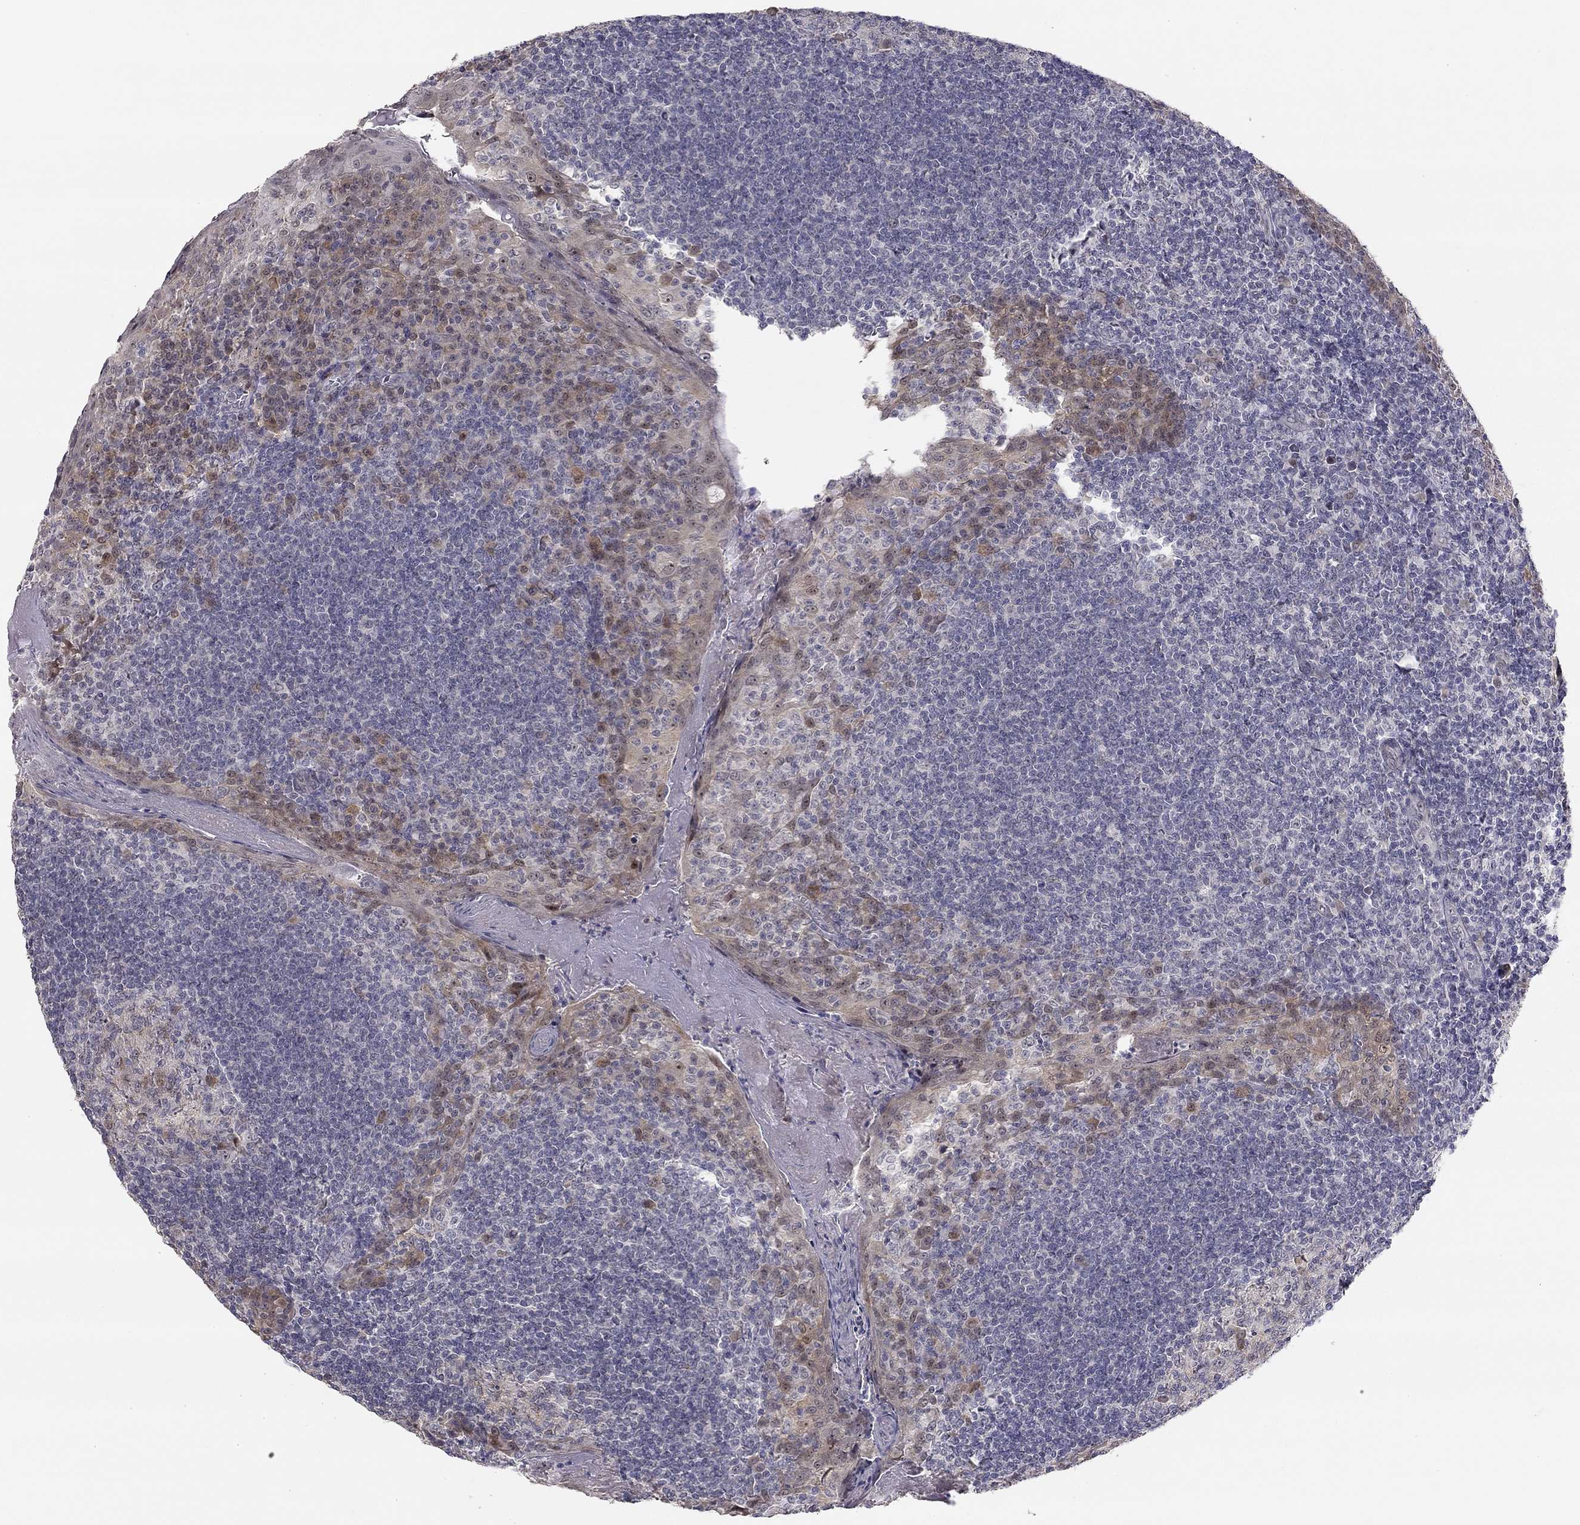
{"staining": {"intensity": "negative", "quantity": "none", "location": "none"}, "tissue": "tonsil", "cell_type": "Germinal center cells", "image_type": "normal", "snomed": [{"axis": "morphology", "description": "Normal tissue, NOS"}, {"axis": "topography", "description": "Tonsil"}], "caption": "IHC micrograph of unremarkable human tonsil stained for a protein (brown), which demonstrates no expression in germinal center cells.", "gene": "STXBP6", "patient": {"sex": "female", "age": 13}}